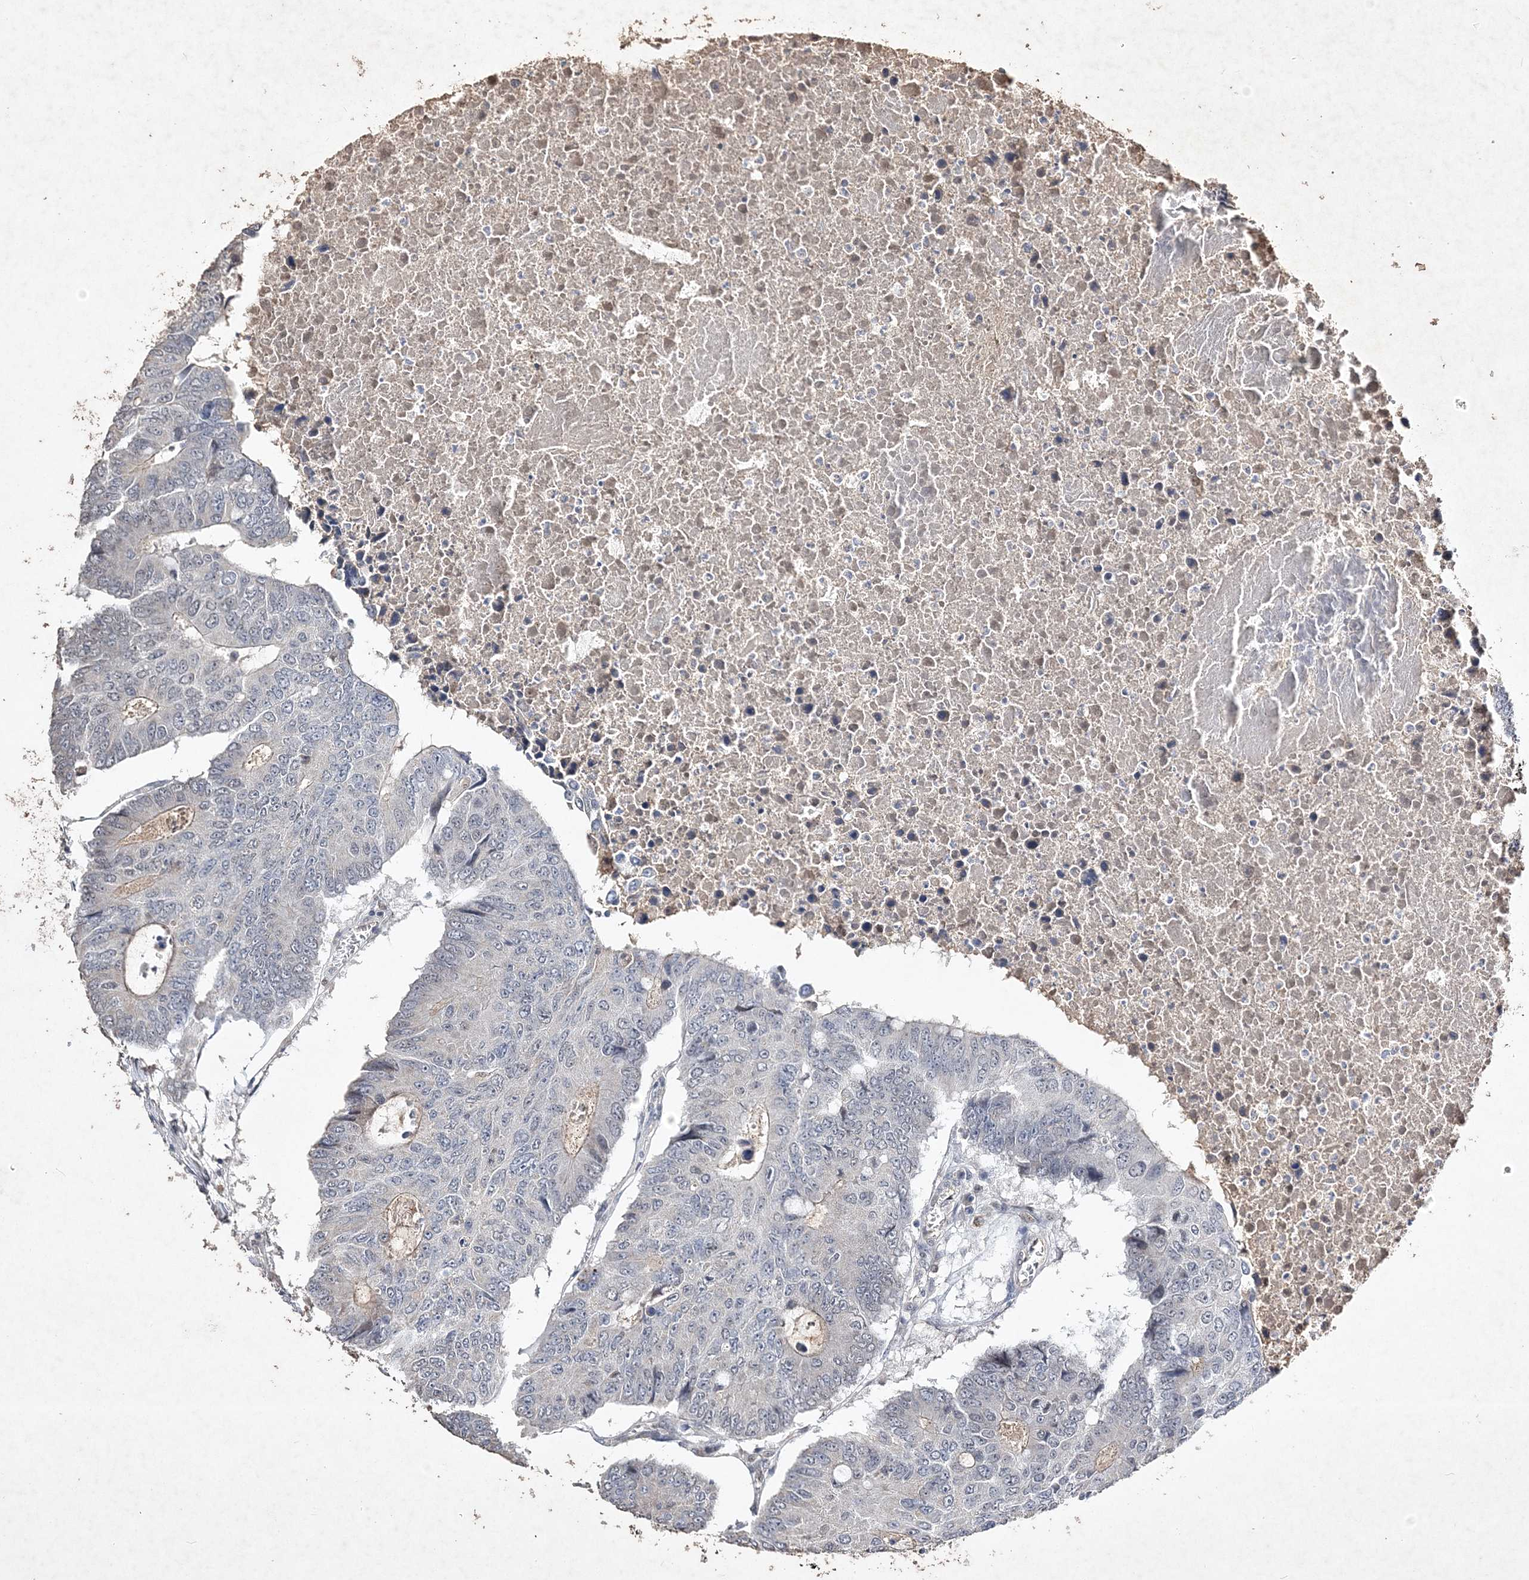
{"staining": {"intensity": "negative", "quantity": "none", "location": "none"}, "tissue": "colorectal cancer", "cell_type": "Tumor cells", "image_type": "cancer", "snomed": [{"axis": "morphology", "description": "Adenocarcinoma, NOS"}, {"axis": "topography", "description": "Colon"}], "caption": "Protein analysis of colorectal adenocarcinoma exhibits no significant positivity in tumor cells.", "gene": "C3orf38", "patient": {"sex": "male", "age": 87}}